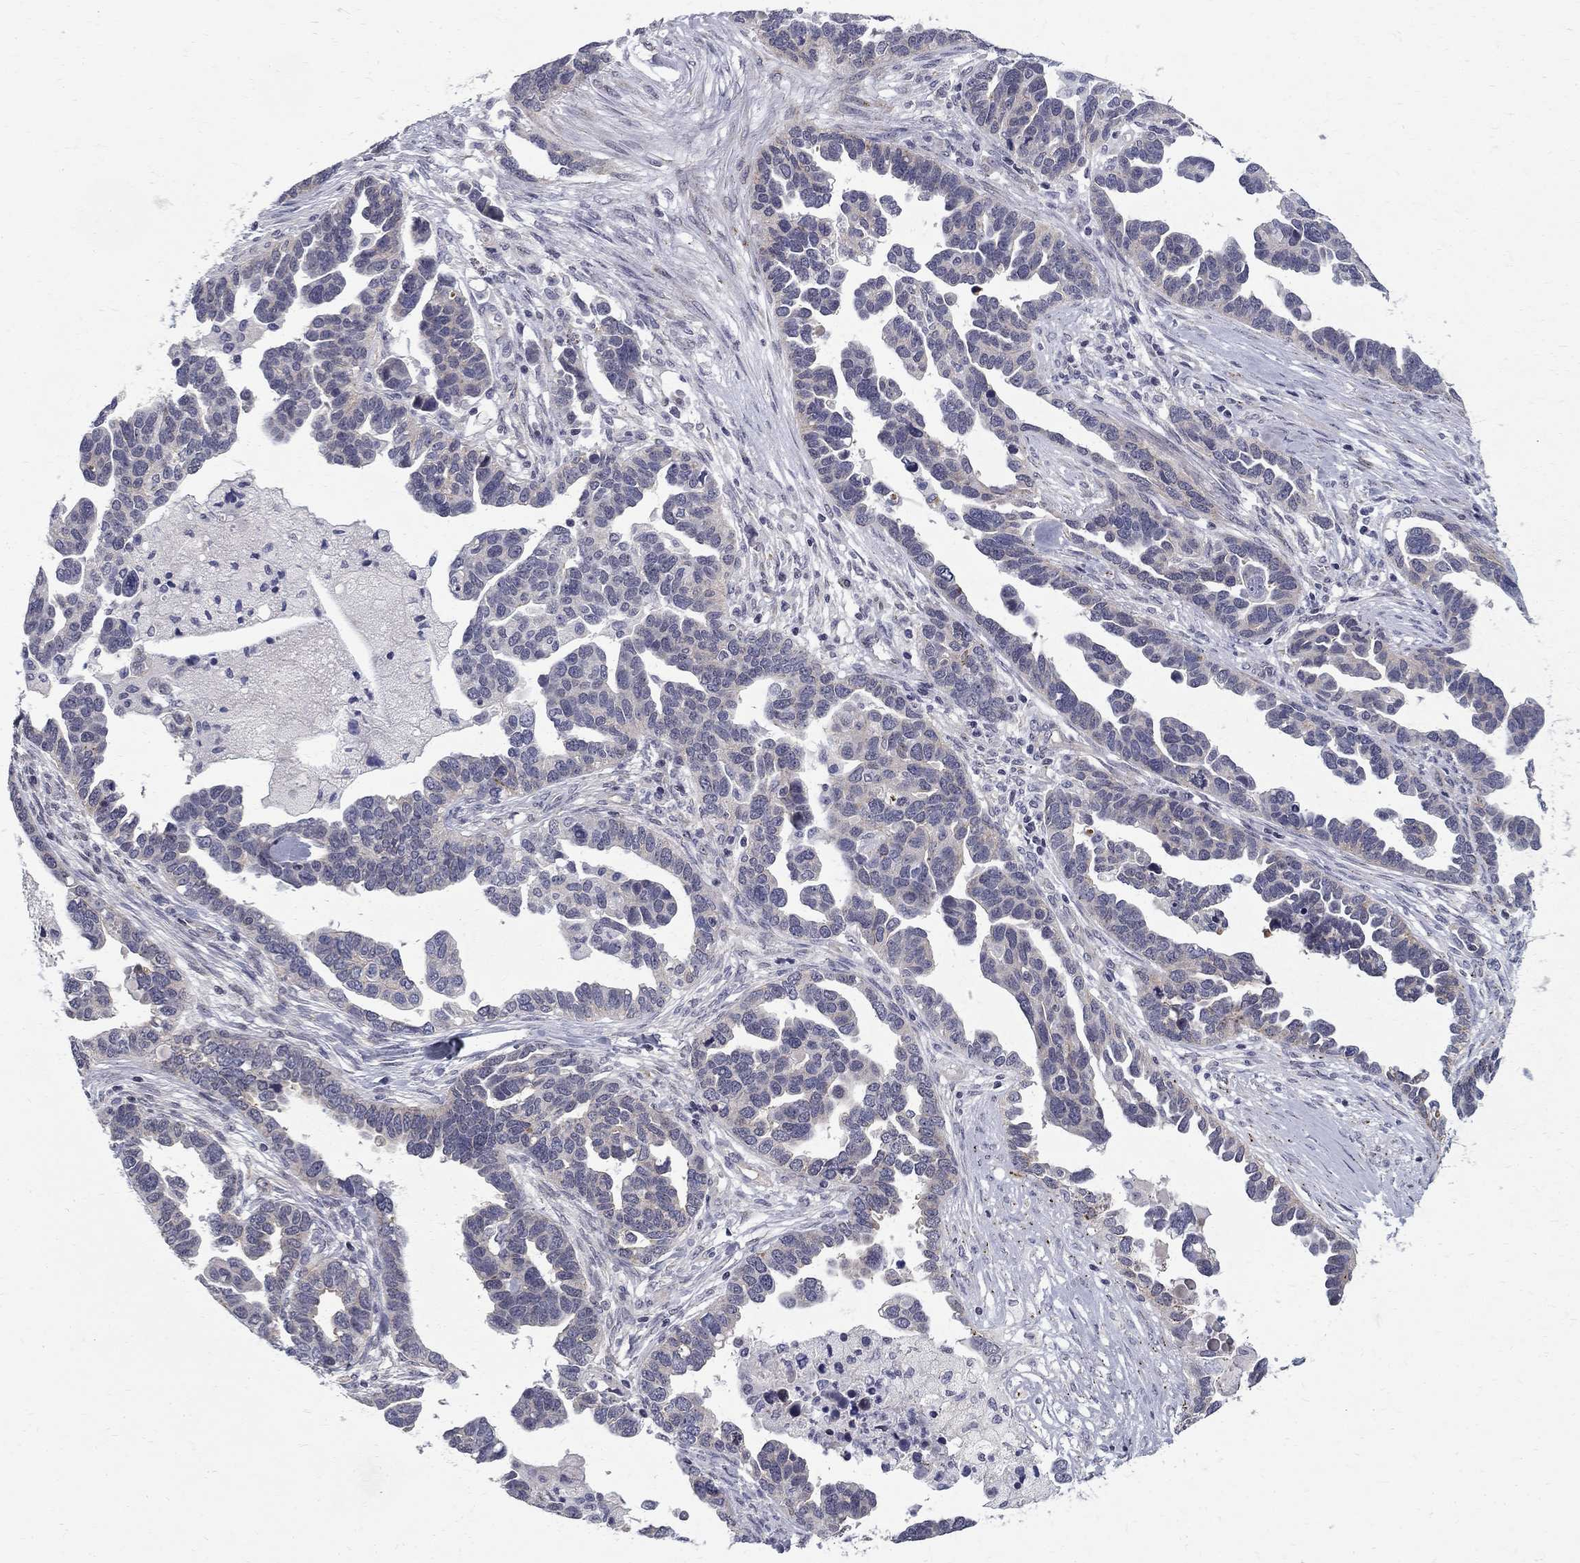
{"staining": {"intensity": "negative", "quantity": "none", "location": "none"}, "tissue": "ovarian cancer", "cell_type": "Tumor cells", "image_type": "cancer", "snomed": [{"axis": "morphology", "description": "Cystadenocarcinoma, serous, NOS"}, {"axis": "topography", "description": "Ovary"}], "caption": "An image of ovarian serous cystadenocarcinoma stained for a protein reveals no brown staining in tumor cells. (DAB immunohistochemistry, high magnification).", "gene": "CLIC6", "patient": {"sex": "female", "age": 54}}